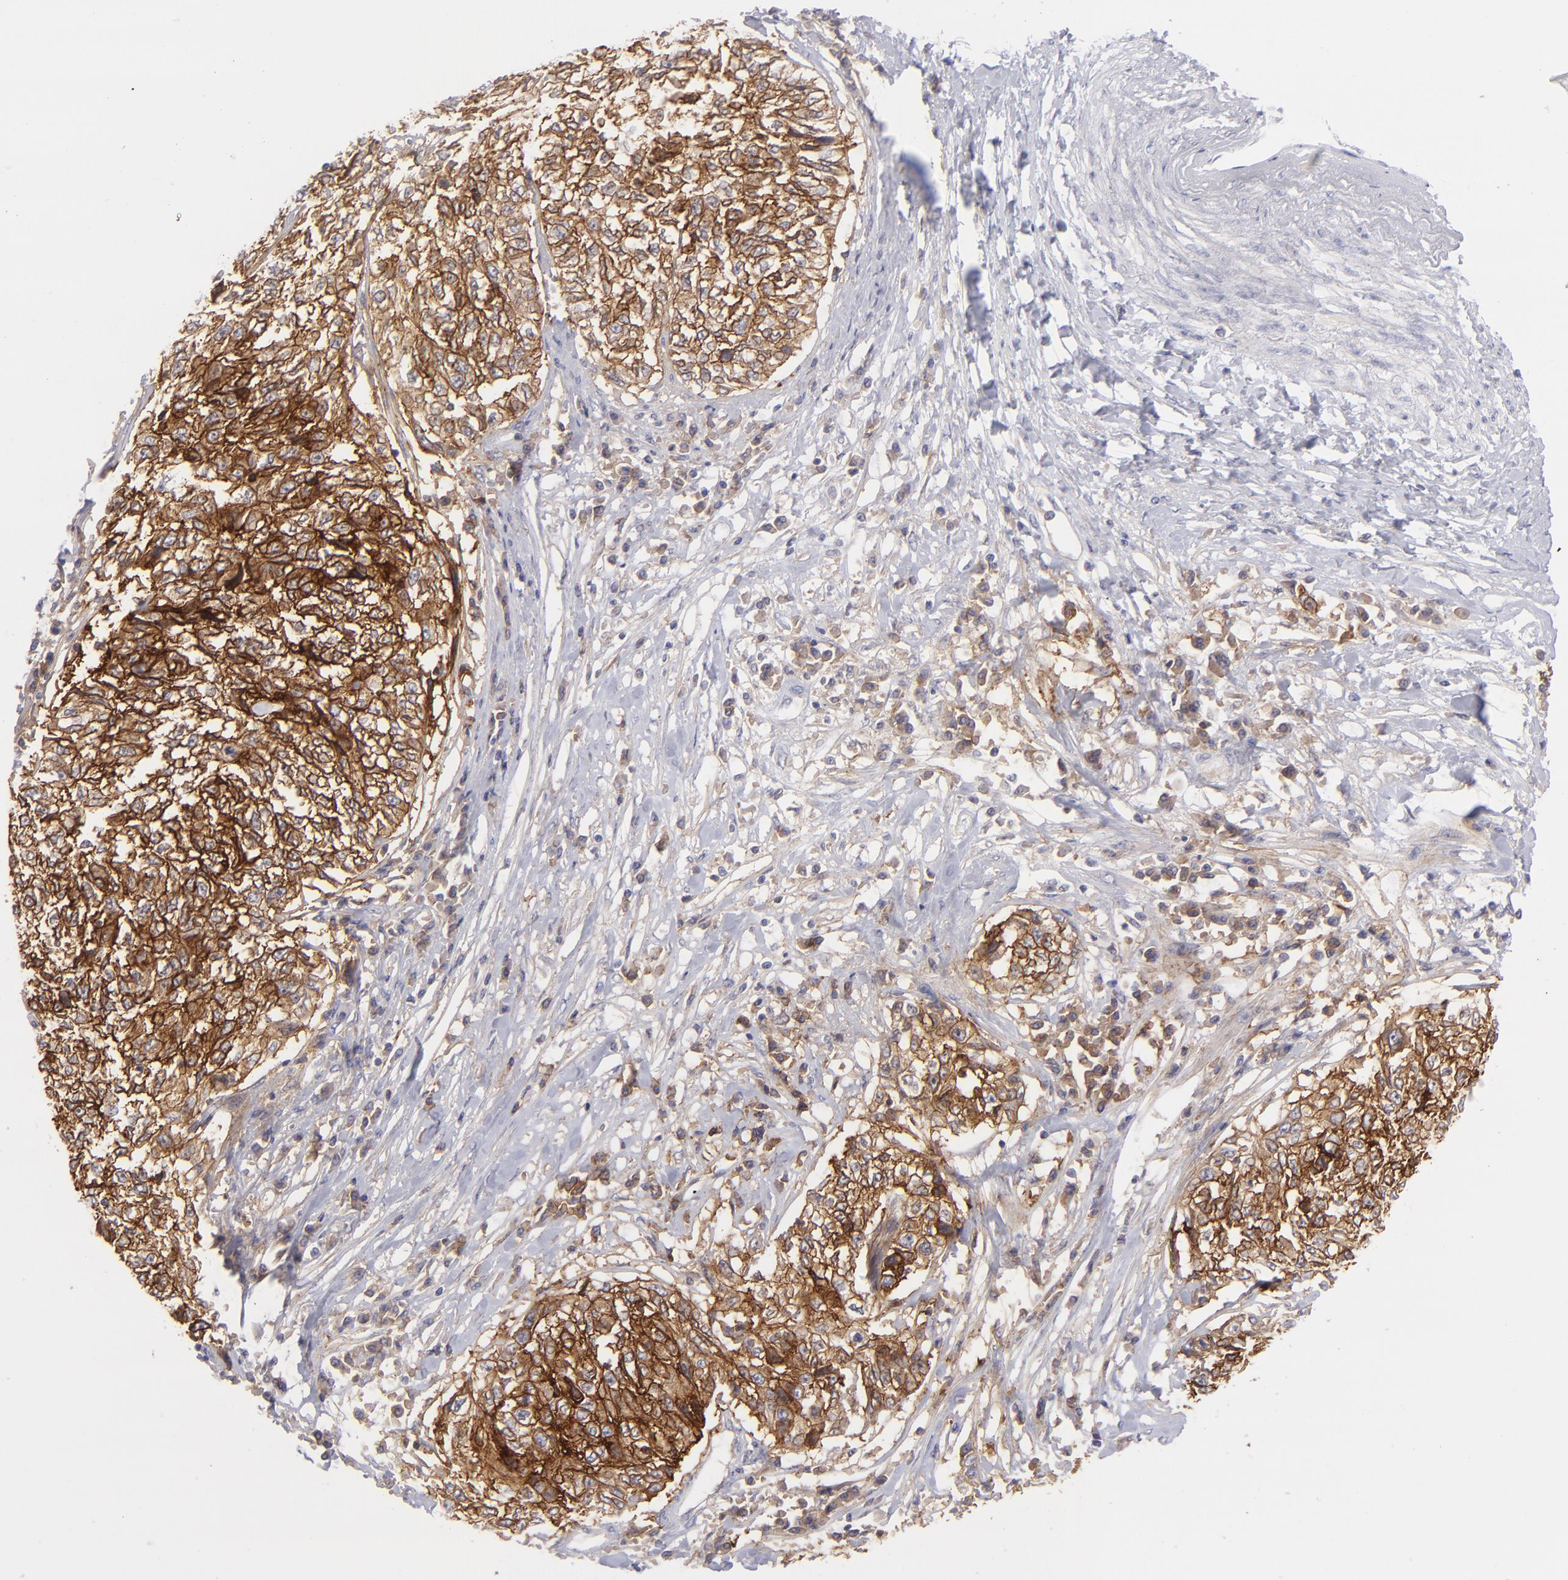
{"staining": {"intensity": "strong", "quantity": ">75%", "location": "cytoplasmic/membranous"}, "tissue": "cervical cancer", "cell_type": "Tumor cells", "image_type": "cancer", "snomed": [{"axis": "morphology", "description": "Squamous cell carcinoma, NOS"}, {"axis": "topography", "description": "Cervix"}], "caption": "The histopathology image displays a brown stain indicating the presence of a protein in the cytoplasmic/membranous of tumor cells in cervical cancer. Nuclei are stained in blue.", "gene": "BSG", "patient": {"sex": "female", "age": 57}}